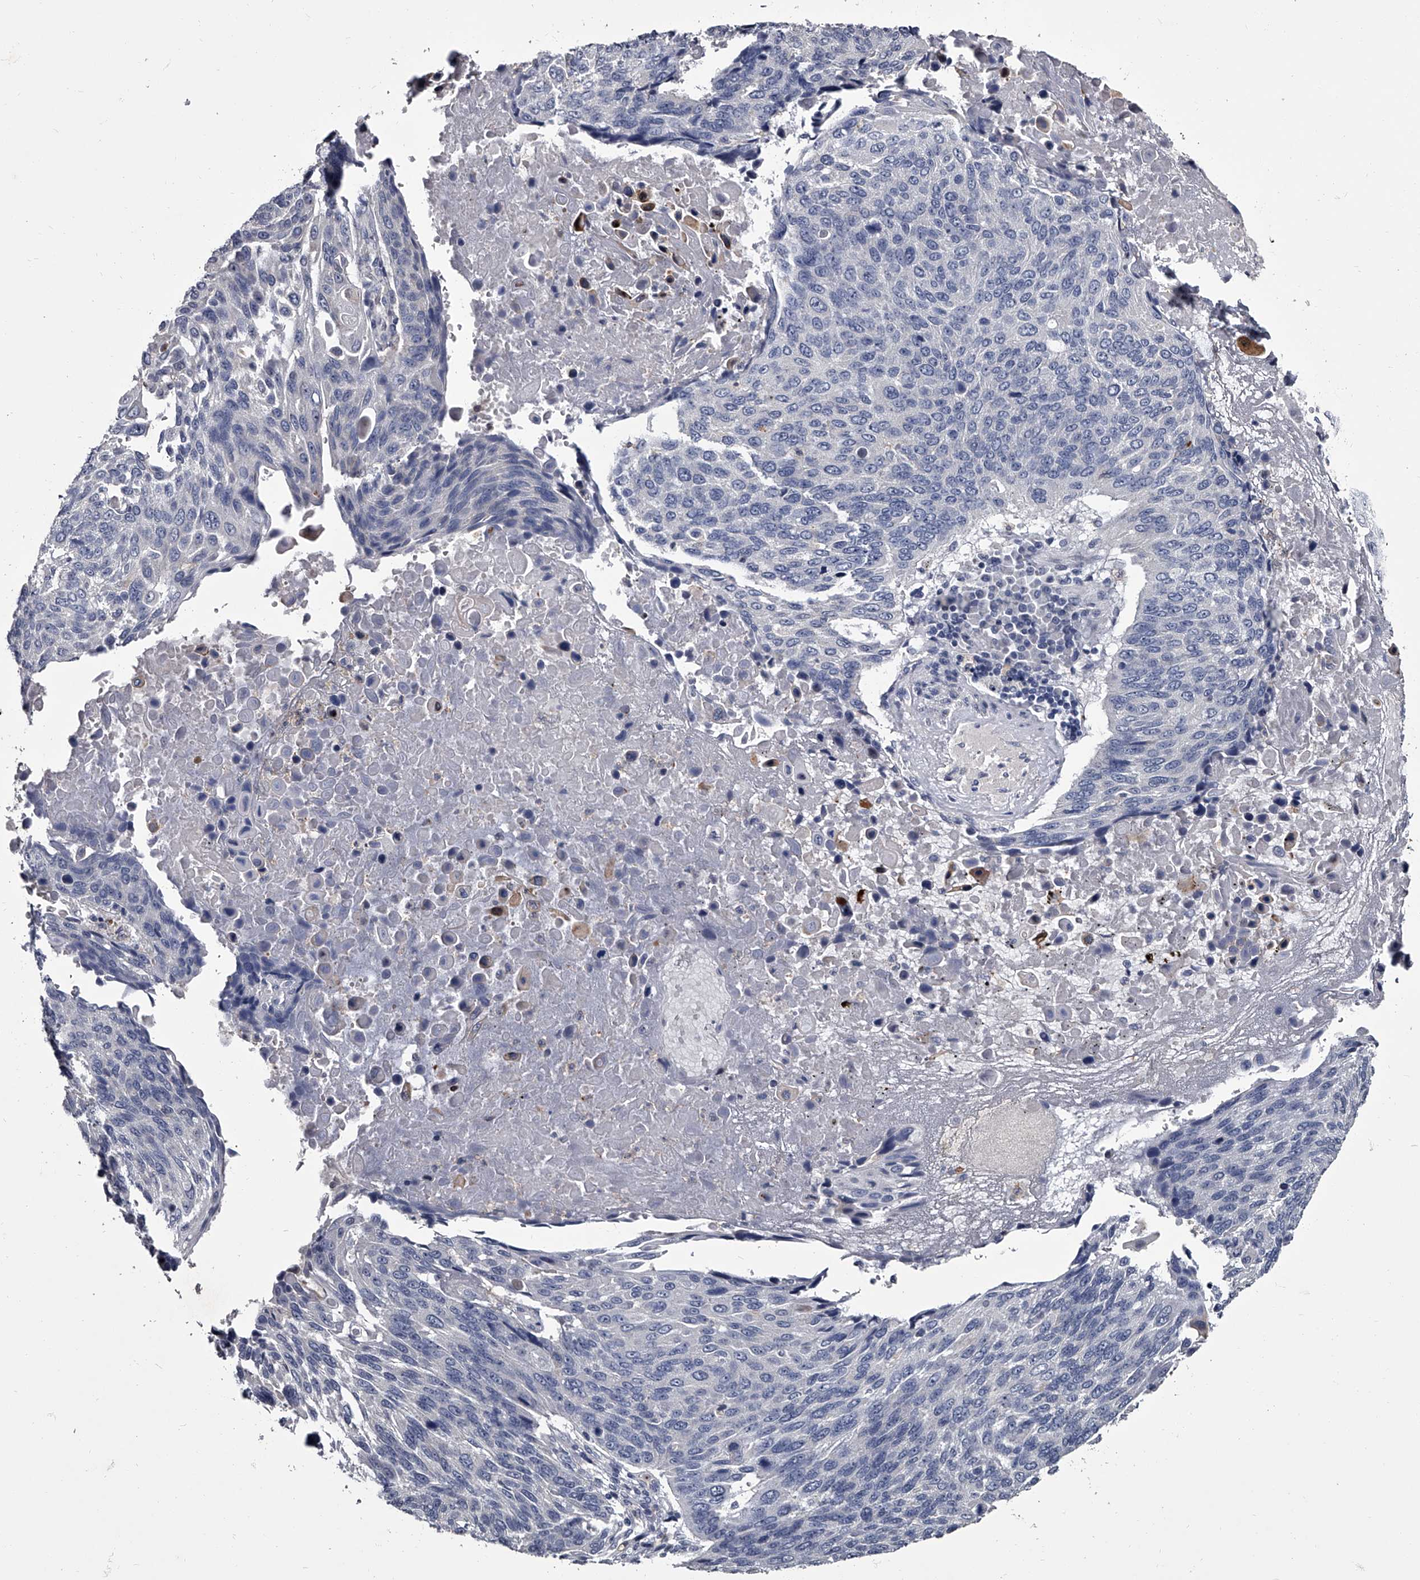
{"staining": {"intensity": "negative", "quantity": "none", "location": "none"}, "tissue": "lung cancer", "cell_type": "Tumor cells", "image_type": "cancer", "snomed": [{"axis": "morphology", "description": "Squamous cell carcinoma, NOS"}, {"axis": "topography", "description": "Lung"}], "caption": "High magnification brightfield microscopy of lung cancer stained with DAB (brown) and counterstained with hematoxylin (blue): tumor cells show no significant expression.", "gene": "GAPVD1", "patient": {"sex": "male", "age": 66}}